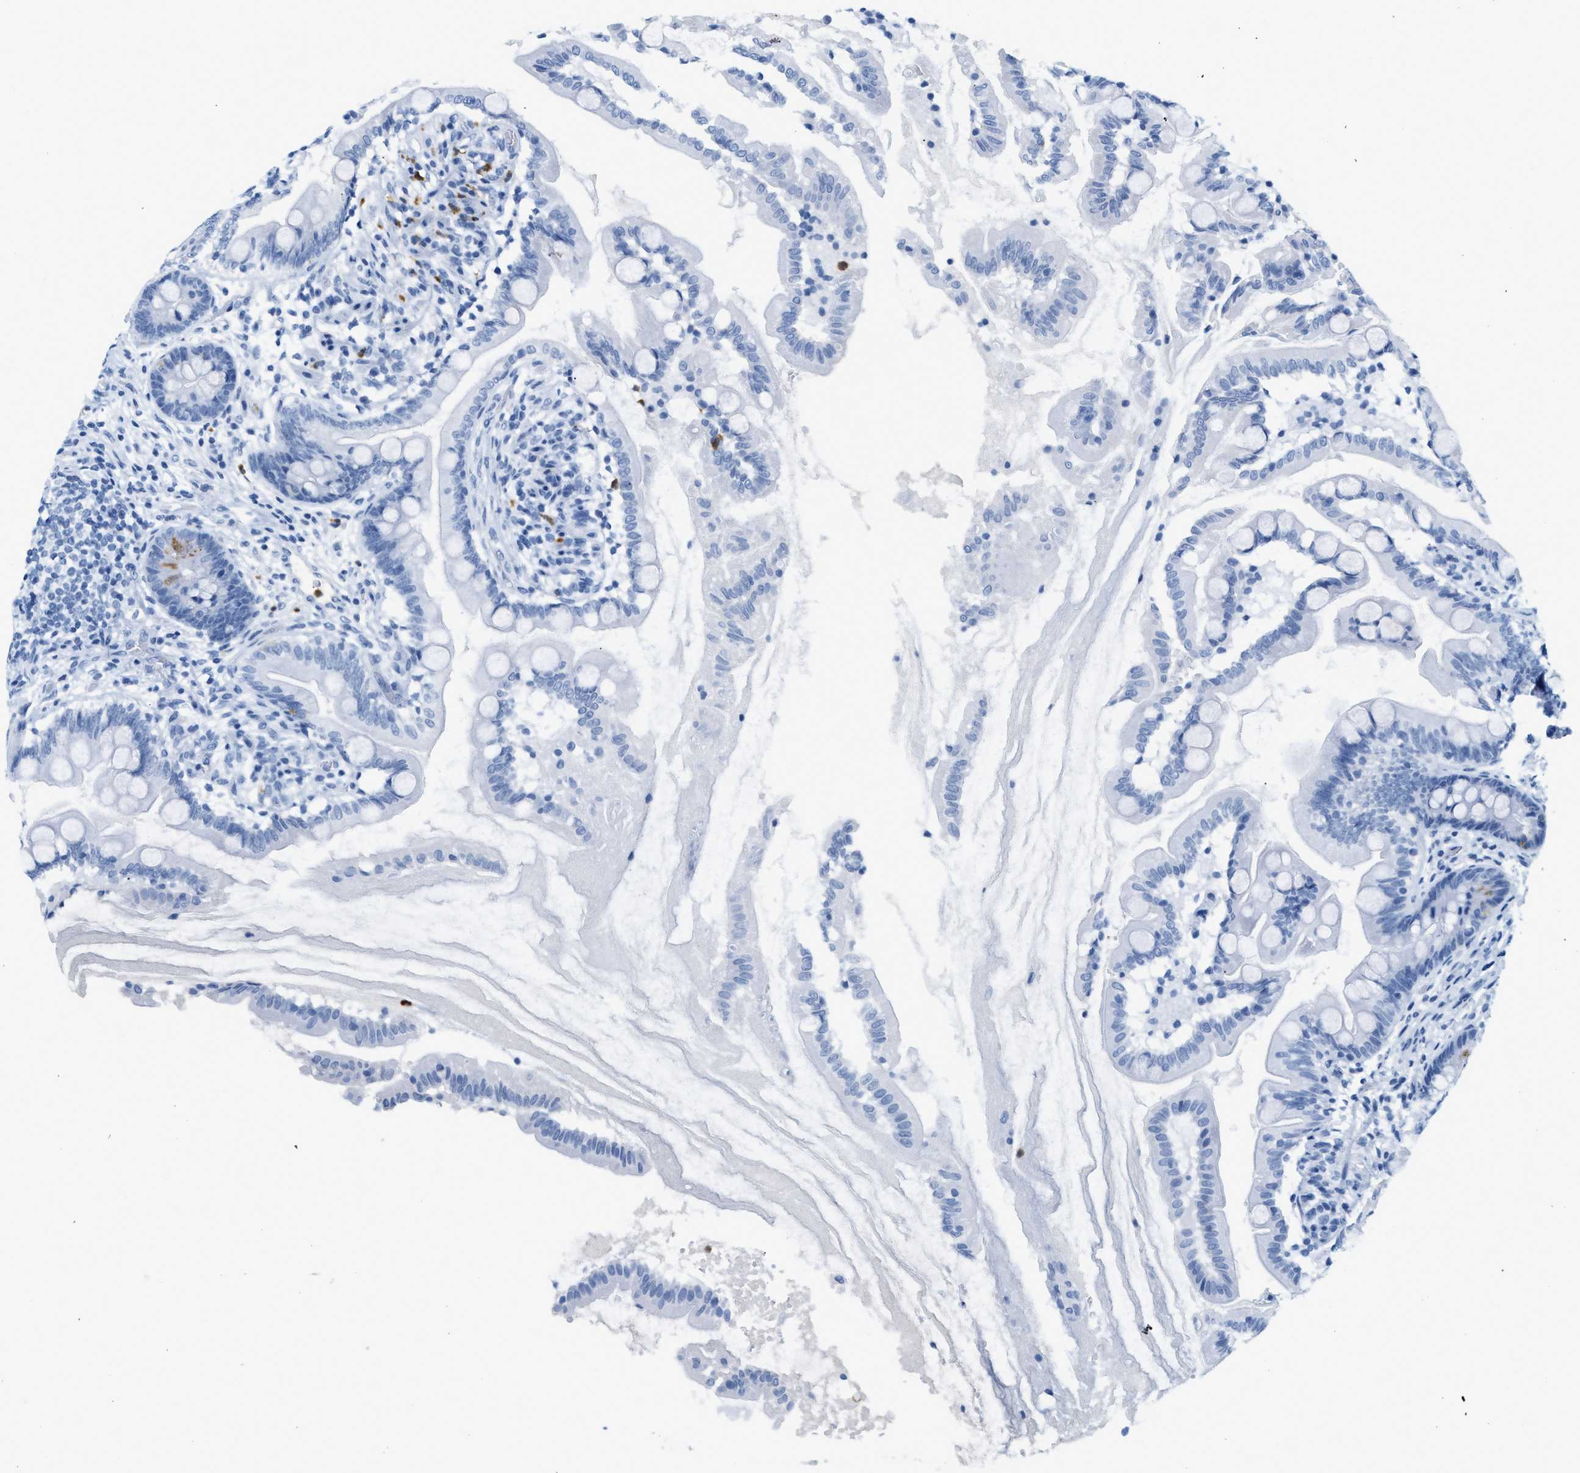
{"staining": {"intensity": "negative", "quantity": "none", "location": "none"}, "tissue": "small intestine", "cell_type": "Glandular cells", "image_type": "normal", "snomed": [{"axis": "morphology", "description": "Normal tissue, NOS"}, {"axis": "topography", "description": "Small intestine"}], "caption": "Immunohistochemistry photomicrograph of normal human small intestine stained for a protein (brown), which exhibits no positivity in glandular cells.", "gene": "LCN2", "patient": {"sex": "female", "age": 56}}